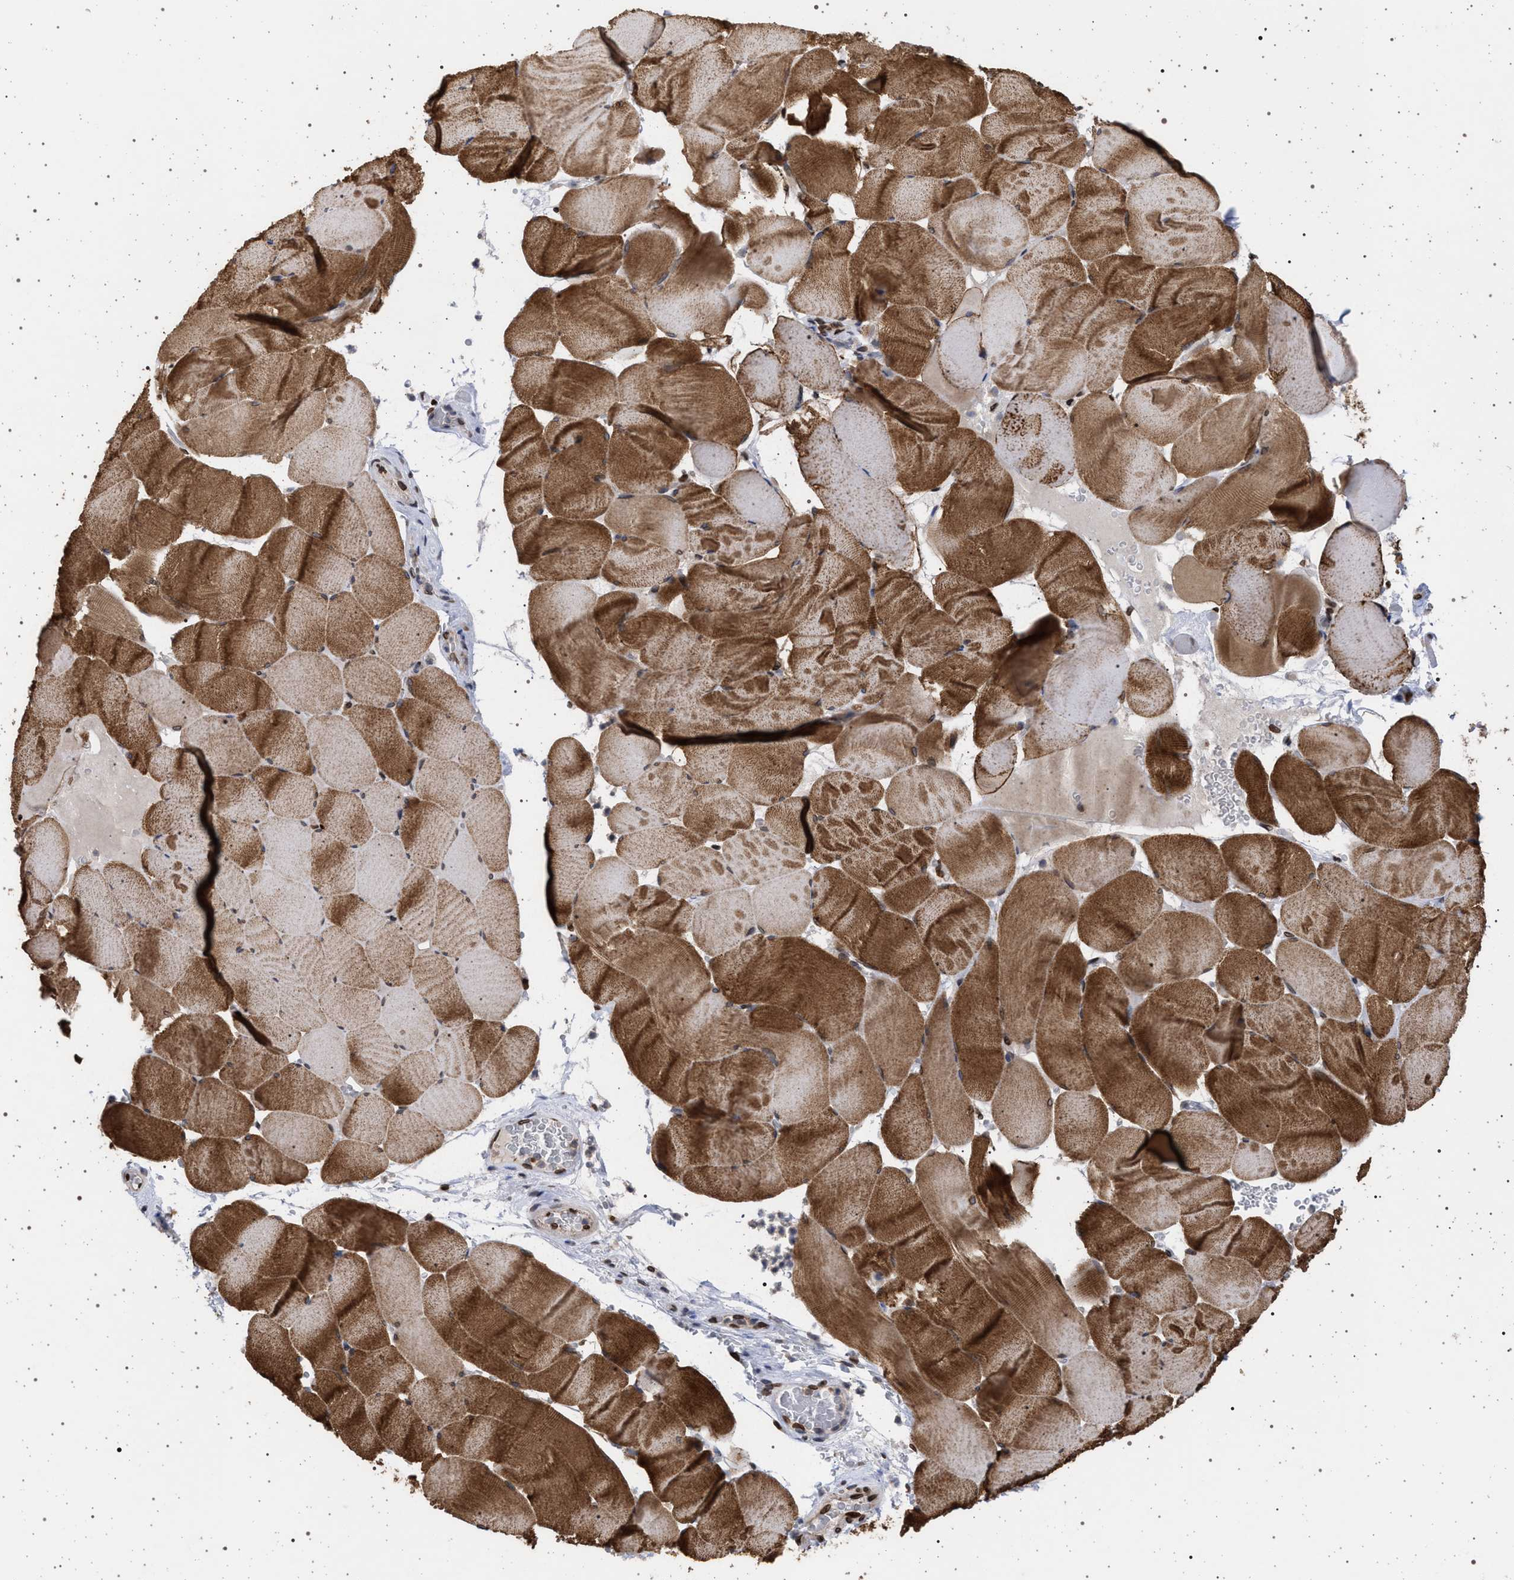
{"staining": {"intensity": "moderate", "quantity": ">75%", "location": "cytoplasmic/membranous,nuclear"}, "tissue": "skeletal muscle", "cell_type": "Myocytes", "image_type": "normal", "snomed": [{"axis": "morphology", "description": "Normal tissue, NOS"}, {"axis": "topography", "description": "Skeletal muscle"}], "caption": "Immunohistochemical staining of unremarkable skeletal muscle reveals moderate cytoplasmic/membranous,nuclear protein expression in approximately >75% of myocytes.", "gene": "ING2", "patient": {"sex": "male", "age": 62}}